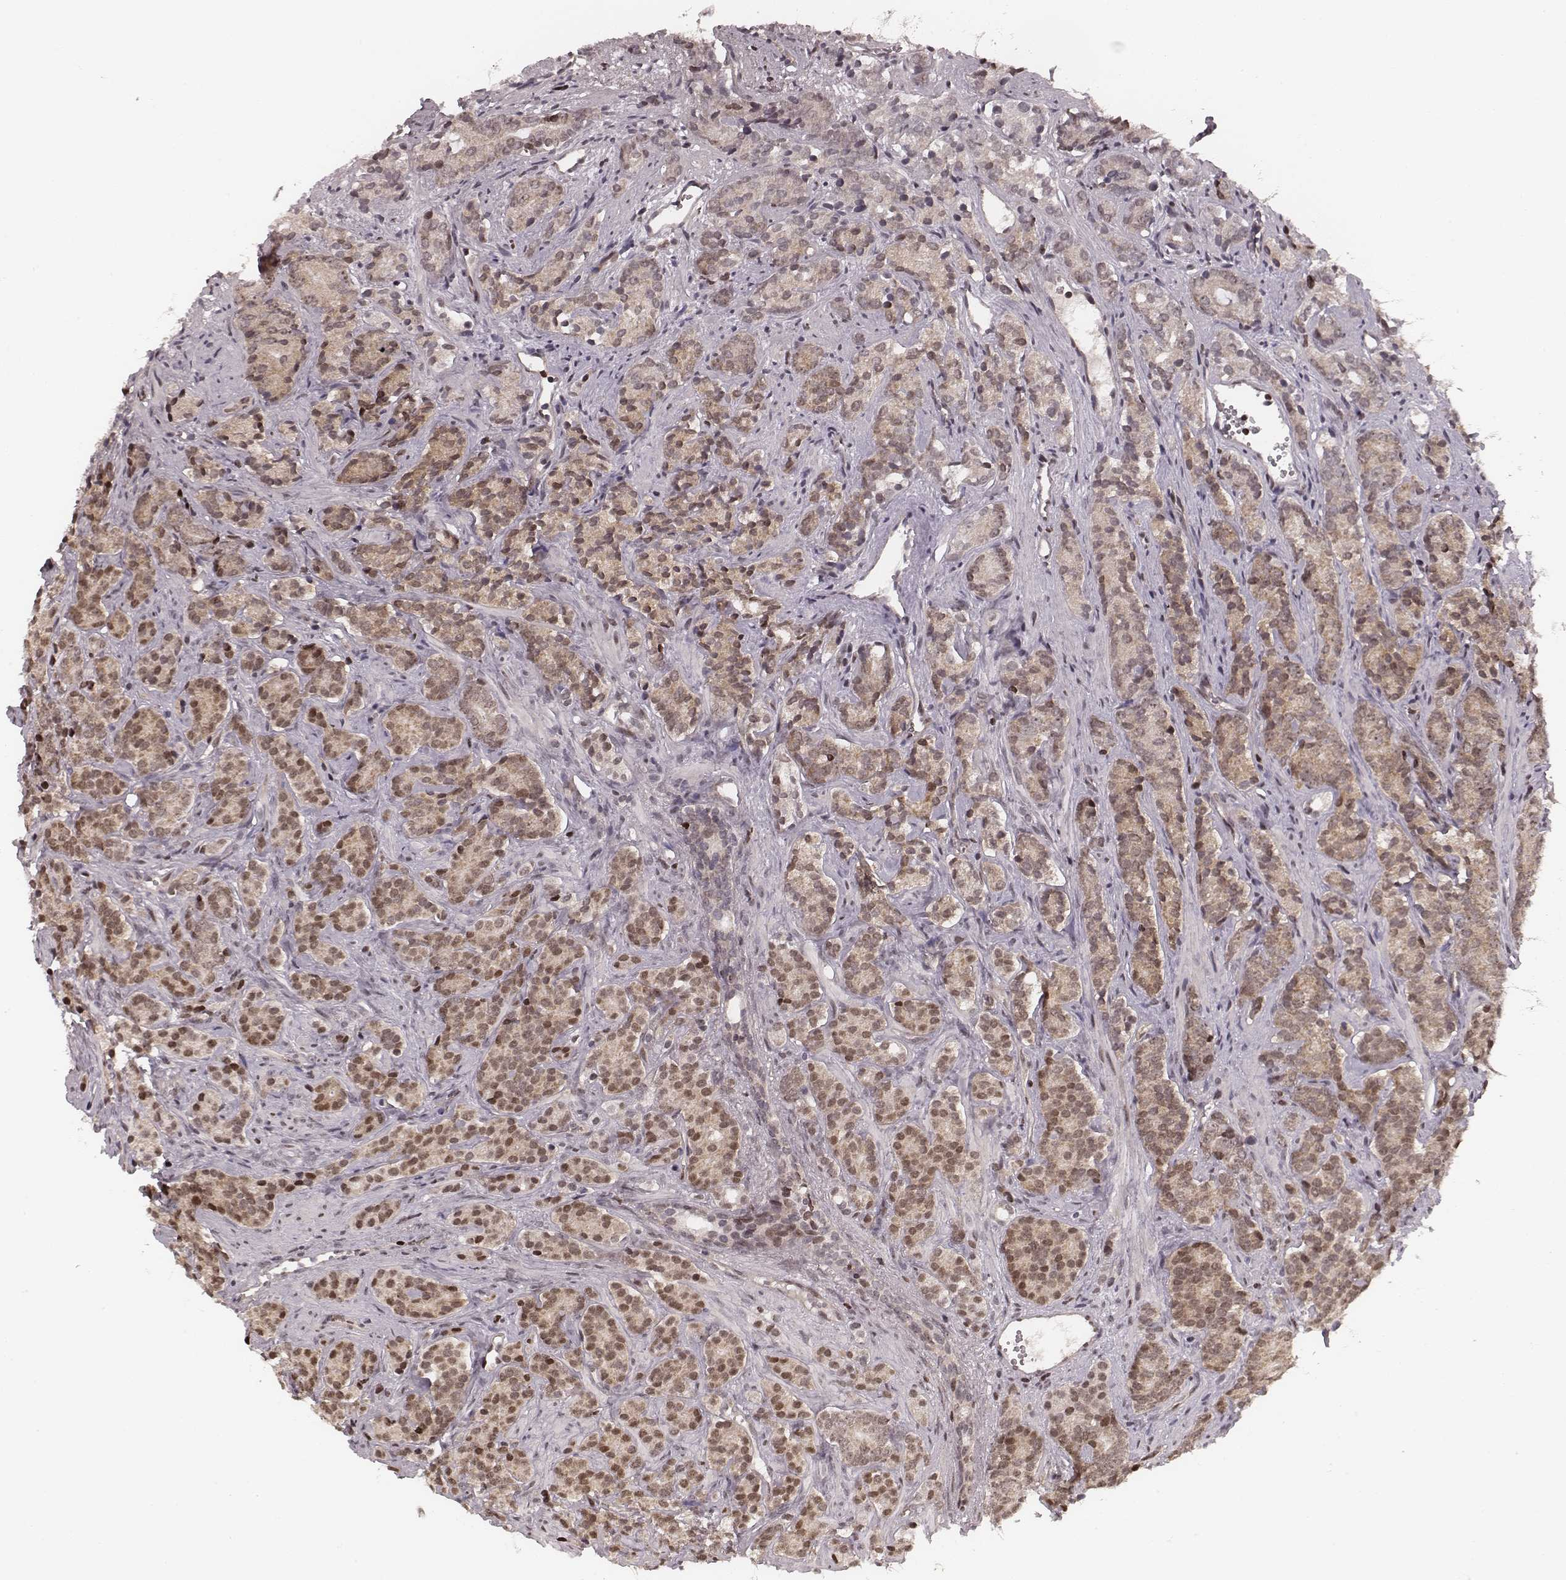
{"staining": {"intensity": "weak", "quantity": ">75%", "location": "cytoplasmic/membranous,nuclear"}, "tissue": "prostate cancer", "cell_type": "Tumor cells", "image_type": "cancer", "snomed": [{"axis": "morphology", "description": "Adenocarcinoma, High grade"}, {"axis": "topography", "description": "Prostate"}], "caption": "High-magnification brightfield microscopy of prostate cancer (high-grade adenocarcinoma) stained with DAB (brown) and counterstained with hematoxylin (blue). tumor cells exhibit weak cytoplasmic/membranous and nuclear positivity is identified in about>75% of cells.", "gene": "VRK3", "patient": {"sex": "male", "age": 84}}